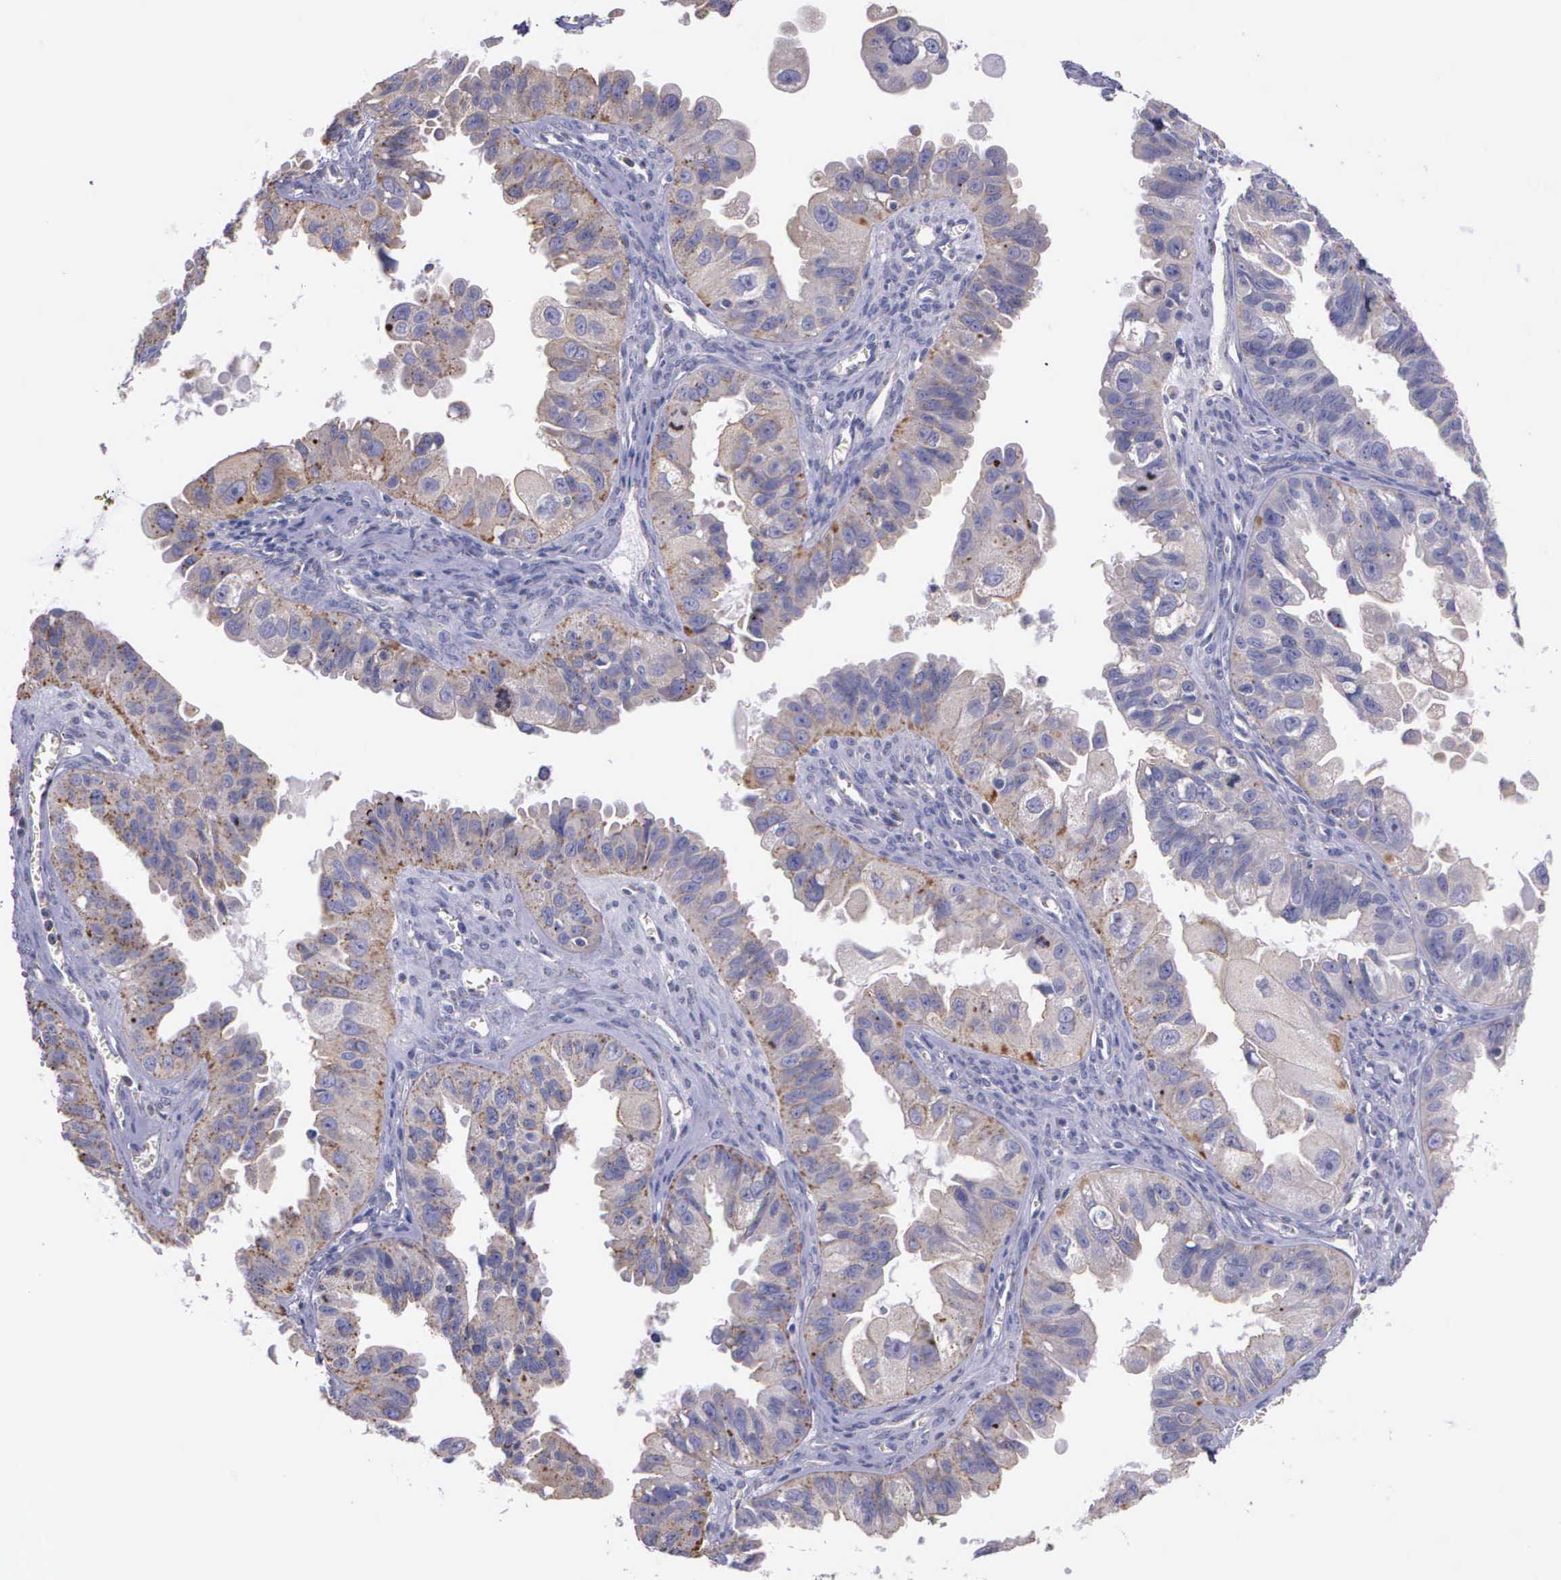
{"staining": {"intensity": "weak", "quantity": ">75%", "location": "cytoplasmic/membranous"}, "tissue": "ovarian cancer", "cell_type": "Tumor cells", "image_type": "cancer", "snomed": [{"axis": "morphology", "description": "Carcinoma, endometroid"}, {"axis": "topography", "description": "Ovary"}], "caption": "This is an image of immunohistochemistry staining of ovarian endometroid carcinoma, which shows weak staining in the cytoplasmic/membranous of tumor cells.", "gene": "MIA2", "patient": {"sex": "female", "age": 85}}